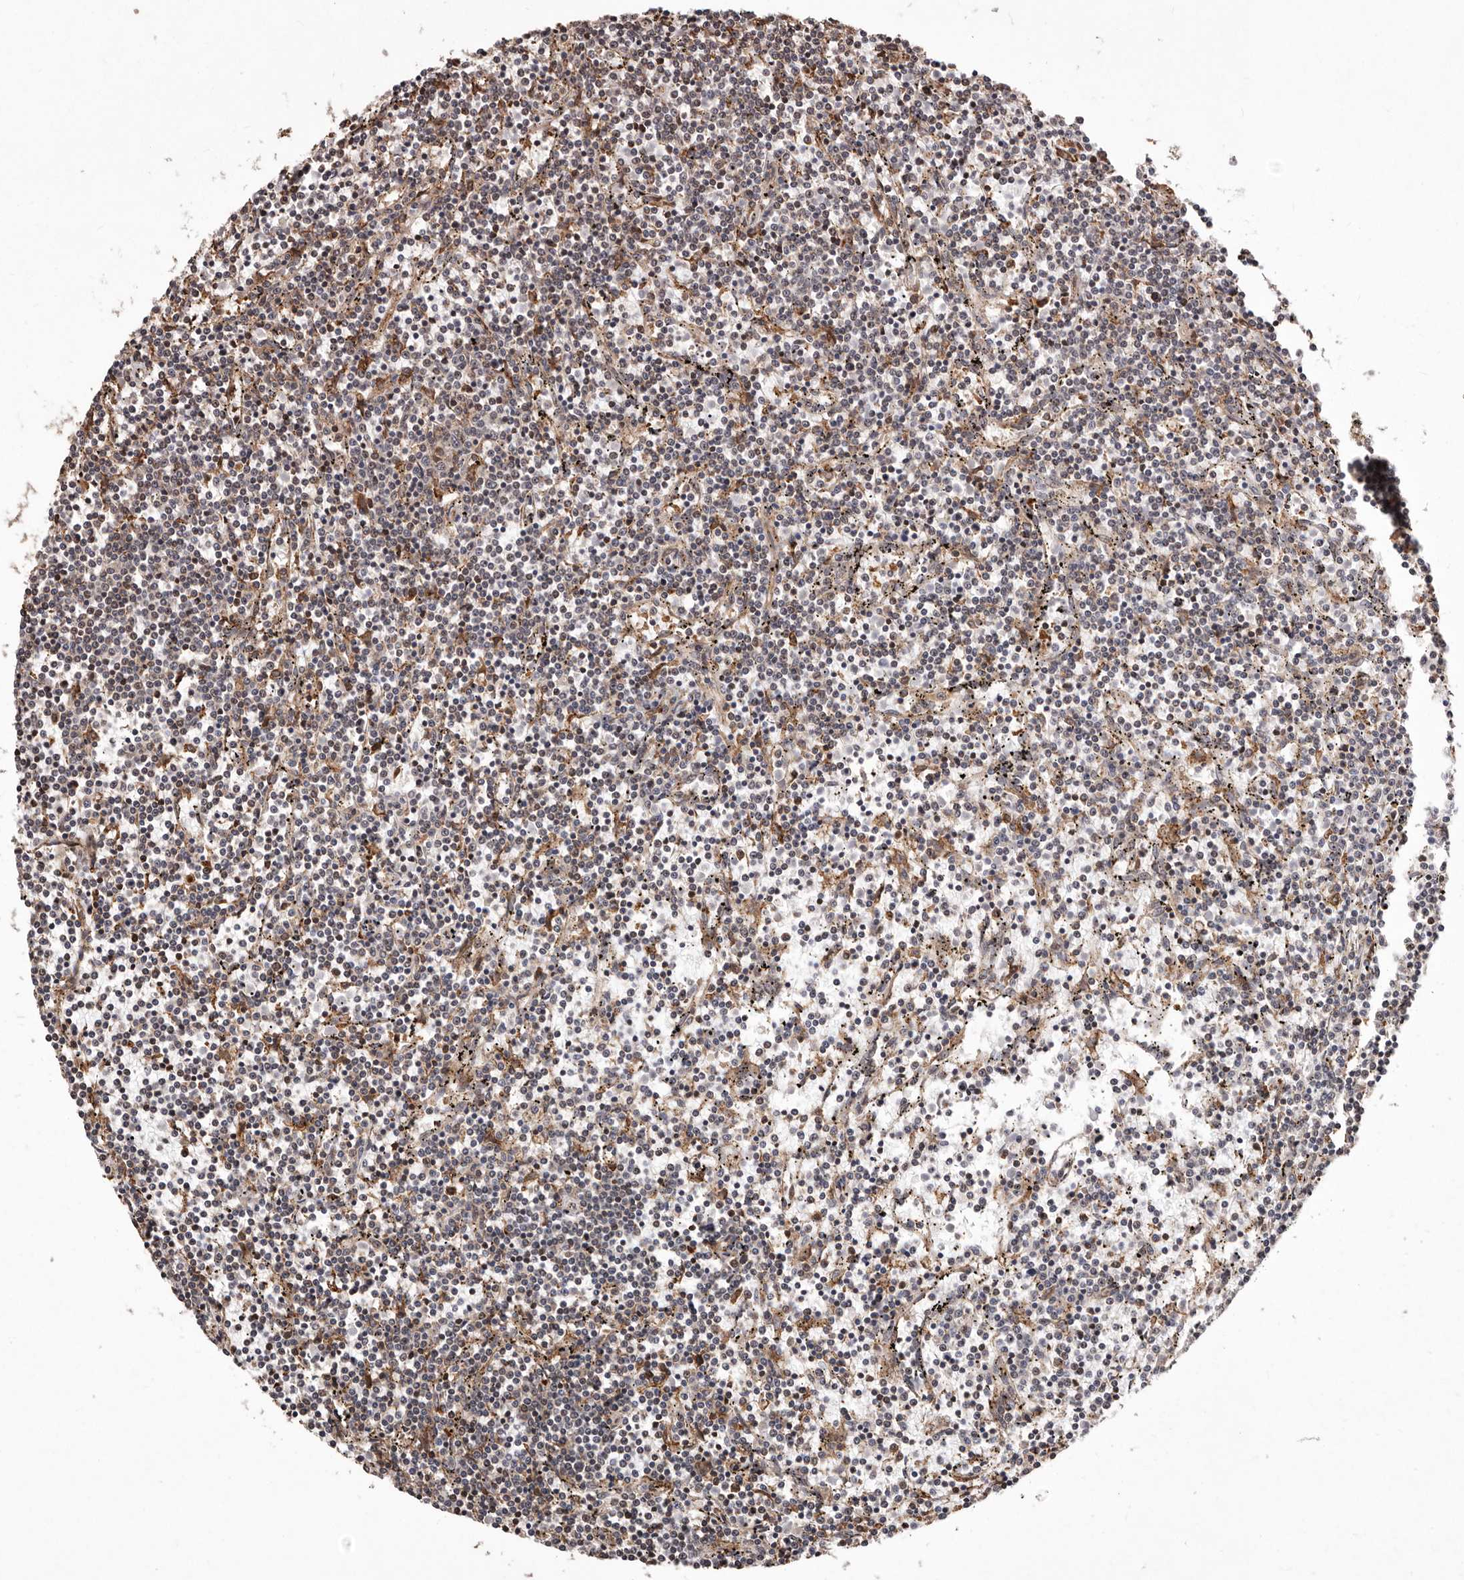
{"staining": {"intensity": "negative", "quantity": "none", "location": "none"}, "tissue": "lymphoma", "cell_type": "Tumor cells", "image_type": "cancer", "snomed": [{"axis": "morphology", "description": "Malignant lymphoma, non-Hodgkin's type, Low grade"}, {"axis": "topography", "description": "Spleen"}], "caption": "High power microscopy image of an immunohistochemistry photomicrograph of low-grade malignant lymphoma, non-Hodgkin's type, revealing no significant expression in tumor cells.", "gene": "RRM2B", "patient": {"sex": "female", "age": 50}}